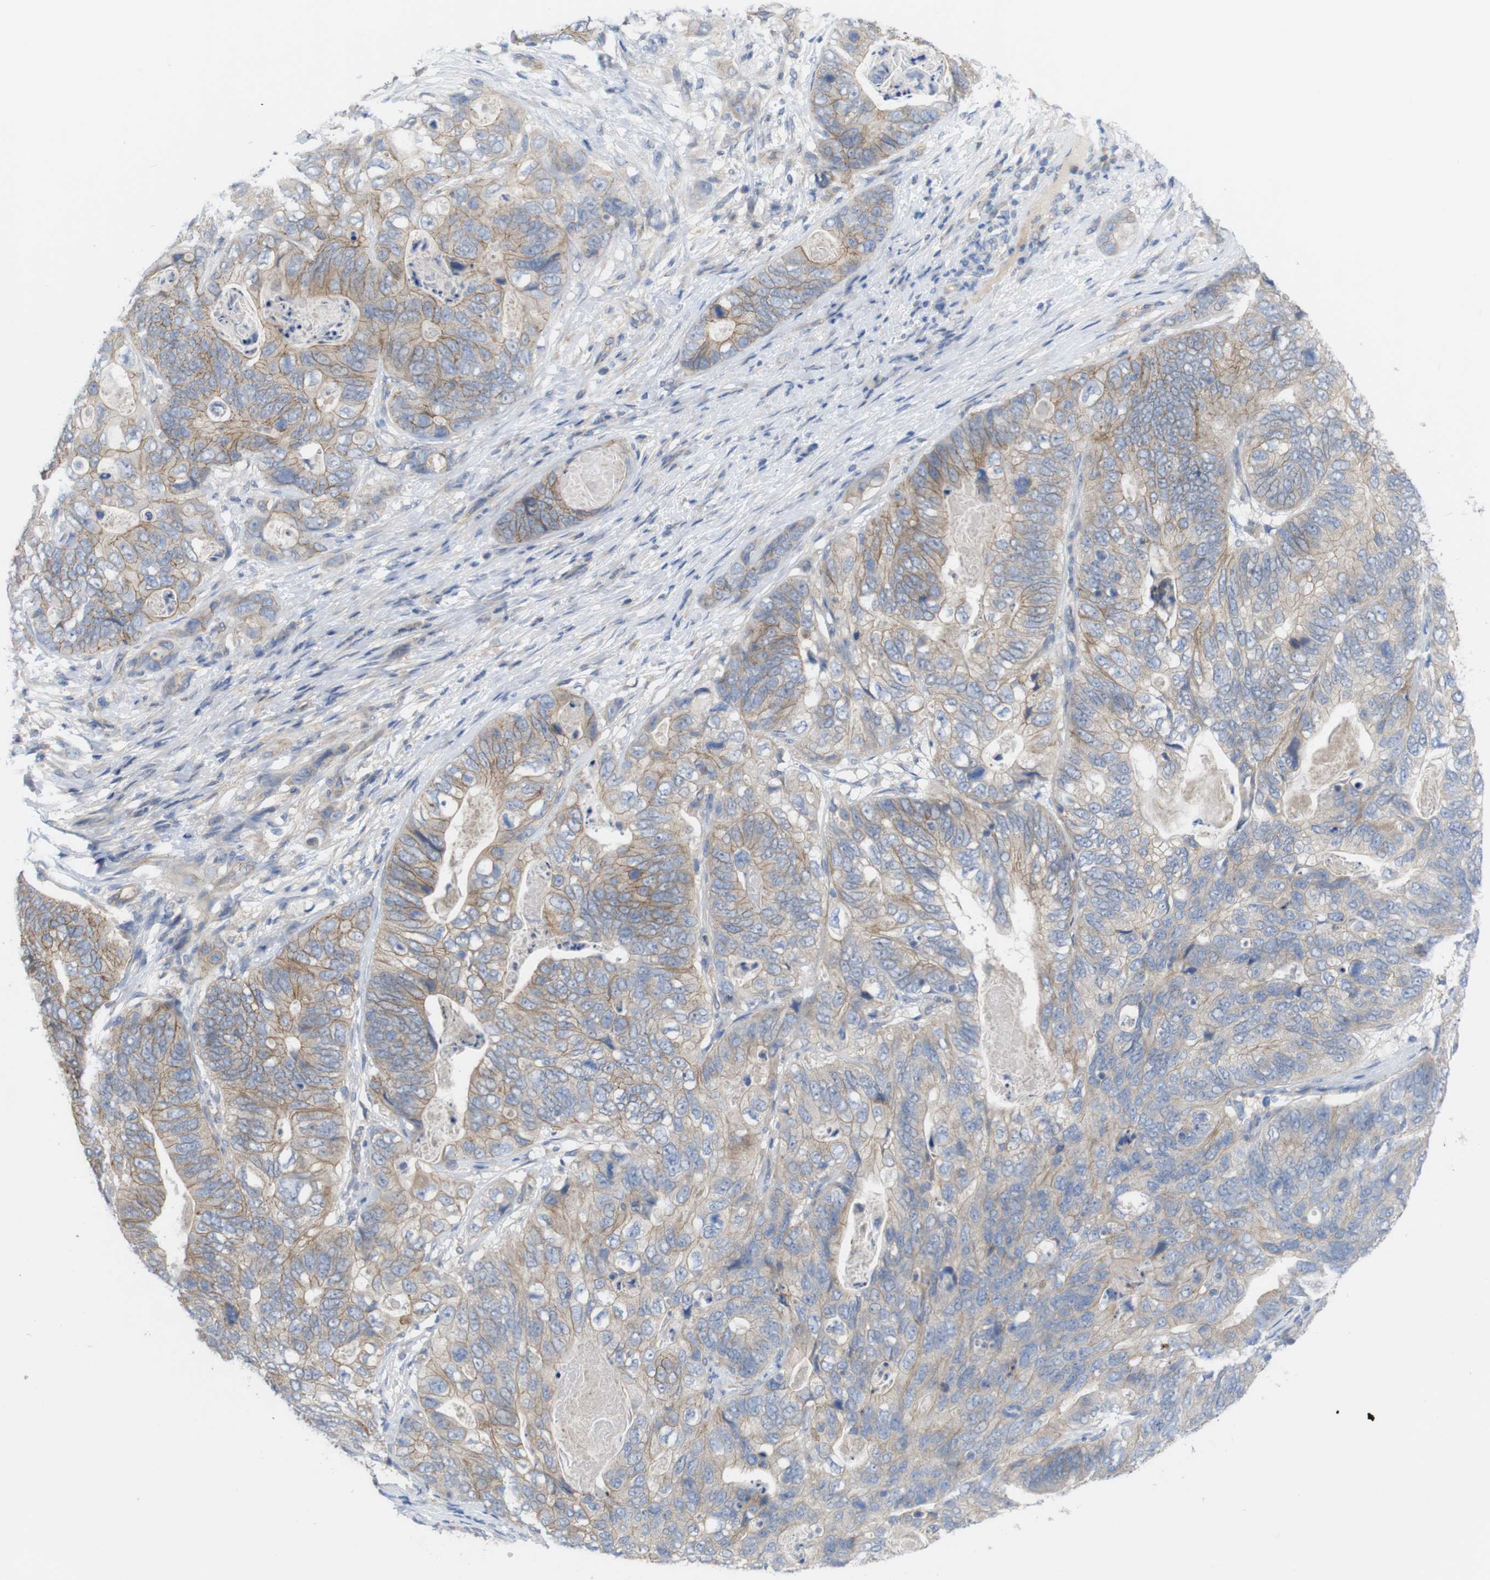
{"staining": {"intensity": "moderate", "quantity": "25%-75%", "location": "cytoplasmic/membranous"}, "tissue": "stomach cancer", "cell_type": "Tumor cells", "image_type": "cancer", "snomed": [{"axis": "morphology", "description": "Adenocarcinoma, NOS"}, {"axis": "topography", "description": "Stomach"}], "caption": "A brown stain shows moderate cytoplasmic/membranous positivity of a protein in stomach cancer tumor cells.", "gene": "KIDINS220", "patient": {"sex": "female", "age": 89}}